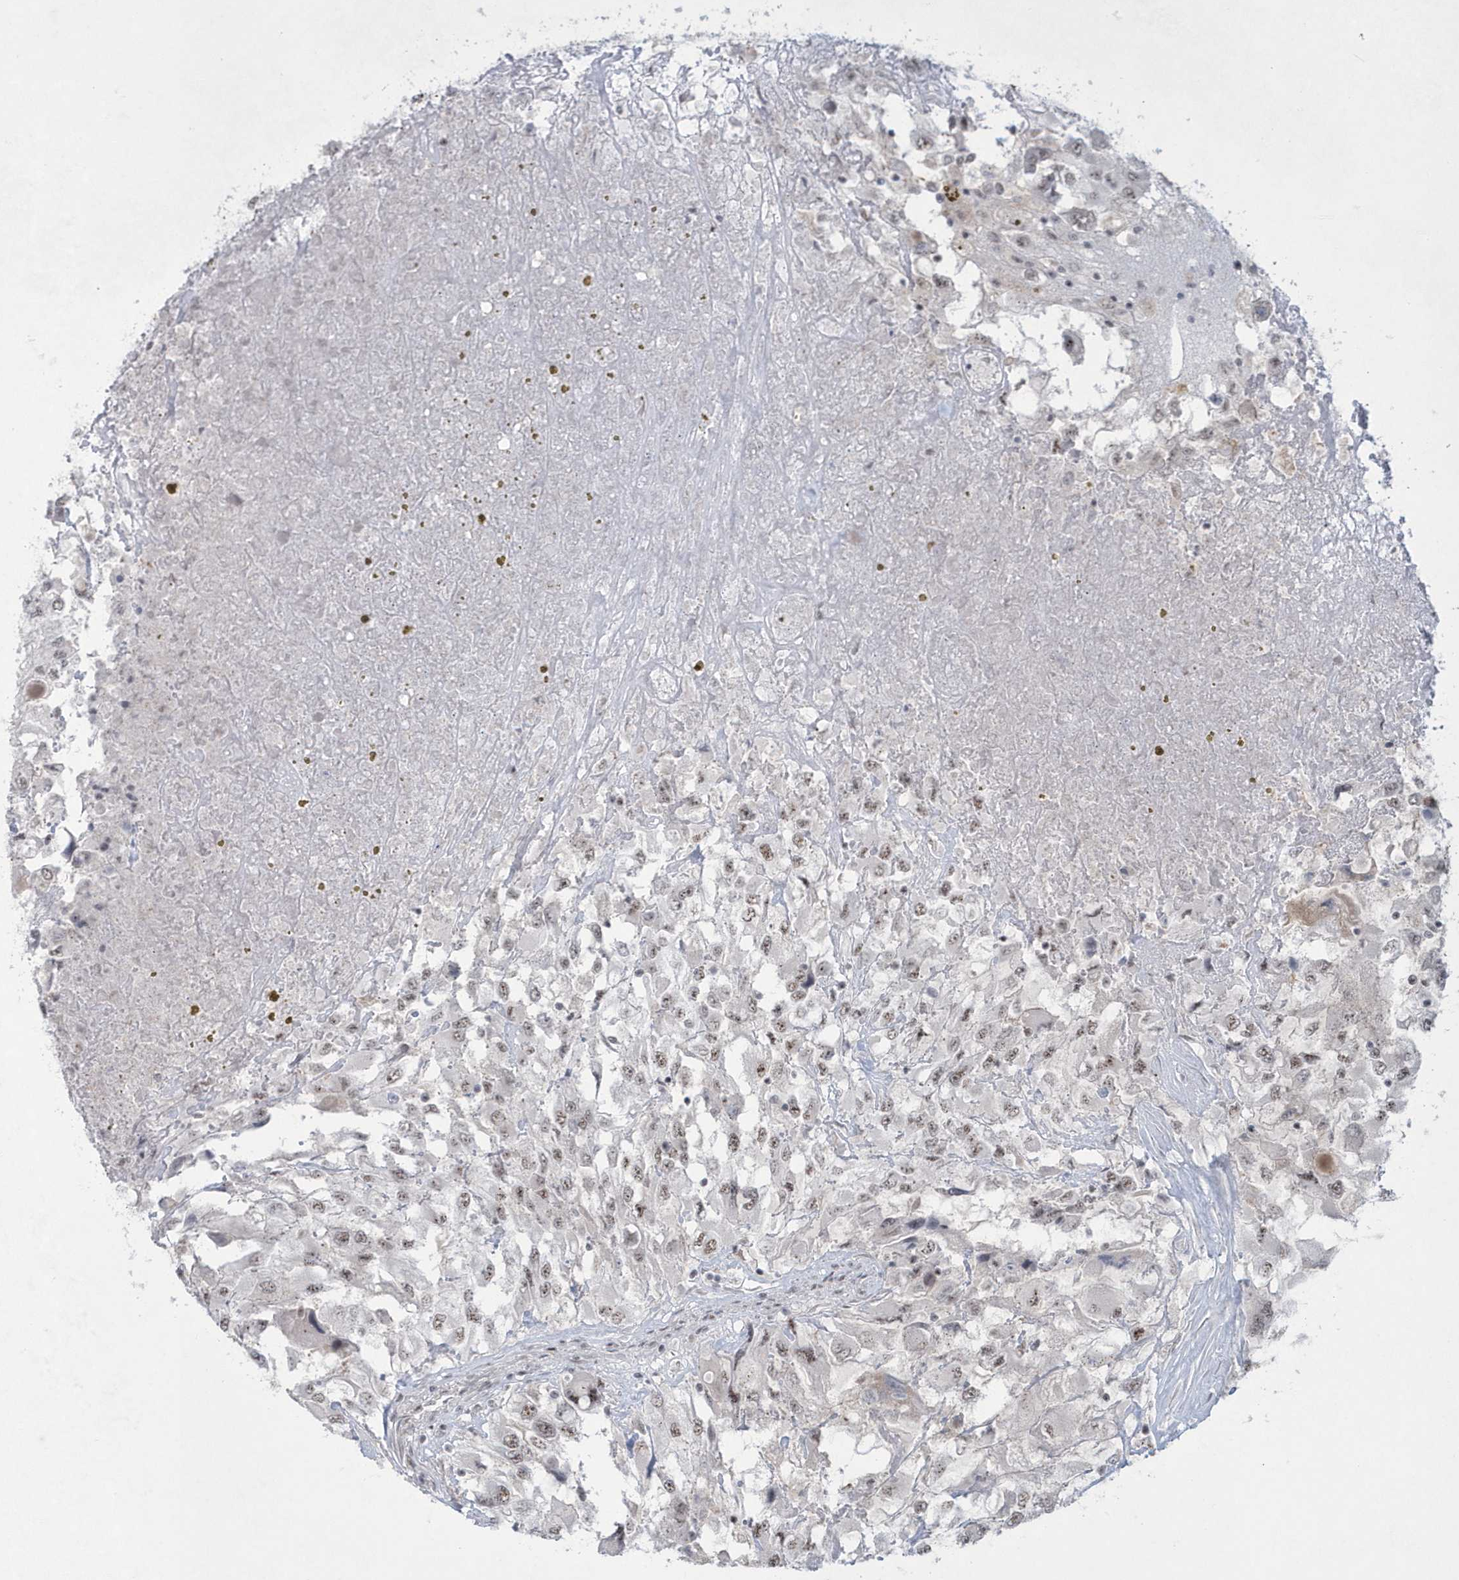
{"staining": {"intensity": "moderate", "quantity": "25%-75%", "location": "nuclear"}, "tissue": "renal cancer", "cell_type": "Tumor cells", "image_type": "cancer", "snomed": [{"axis": "morphology", "description": "Adenocarcinoma, NOS"}, {"axis": "topography", "description": "Kidney"}], "caption": "This image displays IHC staining of renal adenocarcinoma, with medium moderate nuclear staining in approximately 25%-75% of tumor cells.", "gene": "KDM6B", "patient": {"sex": "female", "age": 52}}